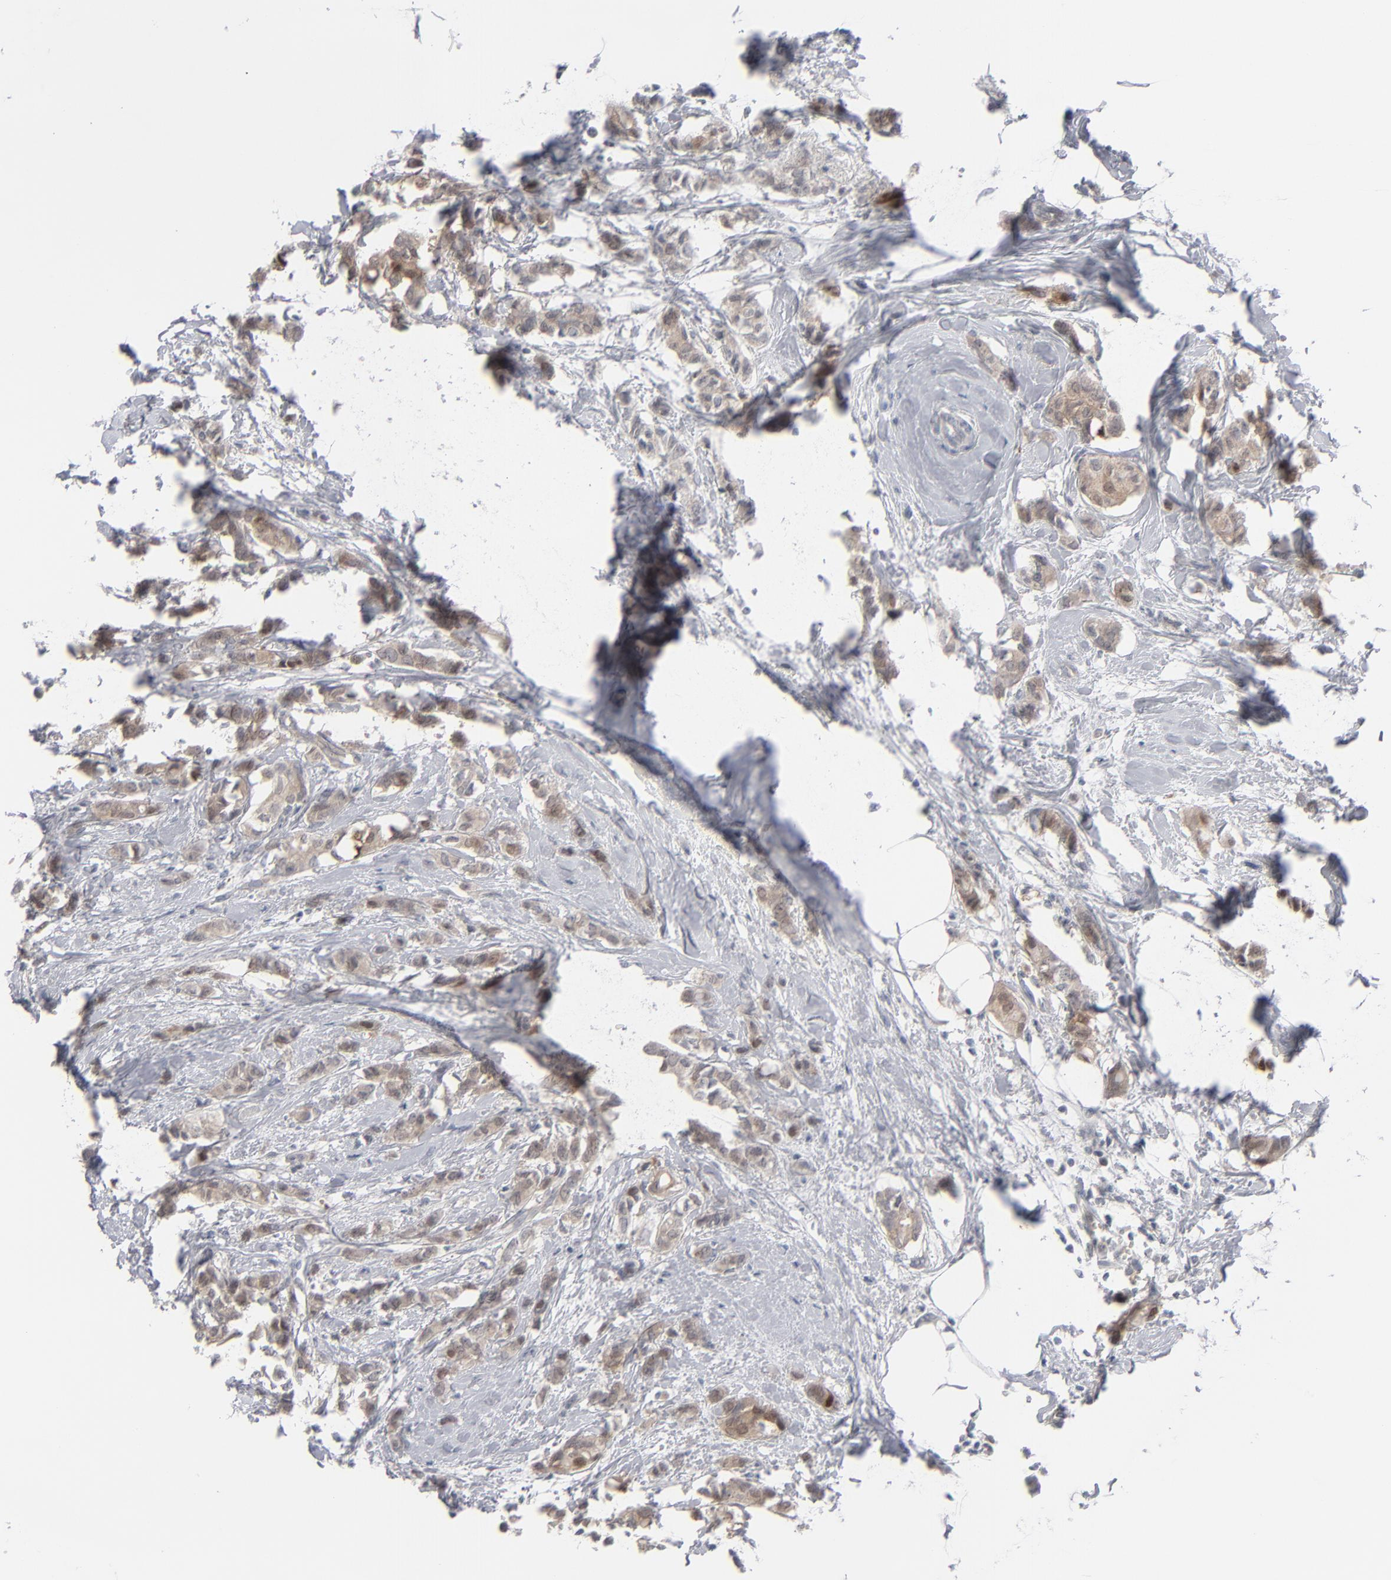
{"staining": {"intensity": "moderate", "quantity": ">75%", "location": "cytoplasmic/membranous"}, "tissue": "breast cancer", "cell_type": "Tumor cells", "image_type": "cancer", "snomed": [{"axis": "morphology", "description": "Duct carcinoma"}, {"axis": "topography", "description": "Breast"}], "caption": "A high-resolution micrograph shows IHC staining of breast cancer, which exhibits moderate cytoplasmic/membranous positivity in approximately >75% of tumor cells.", "gene": "POF1B", "patient": {"sex": "female", "age": 84}}